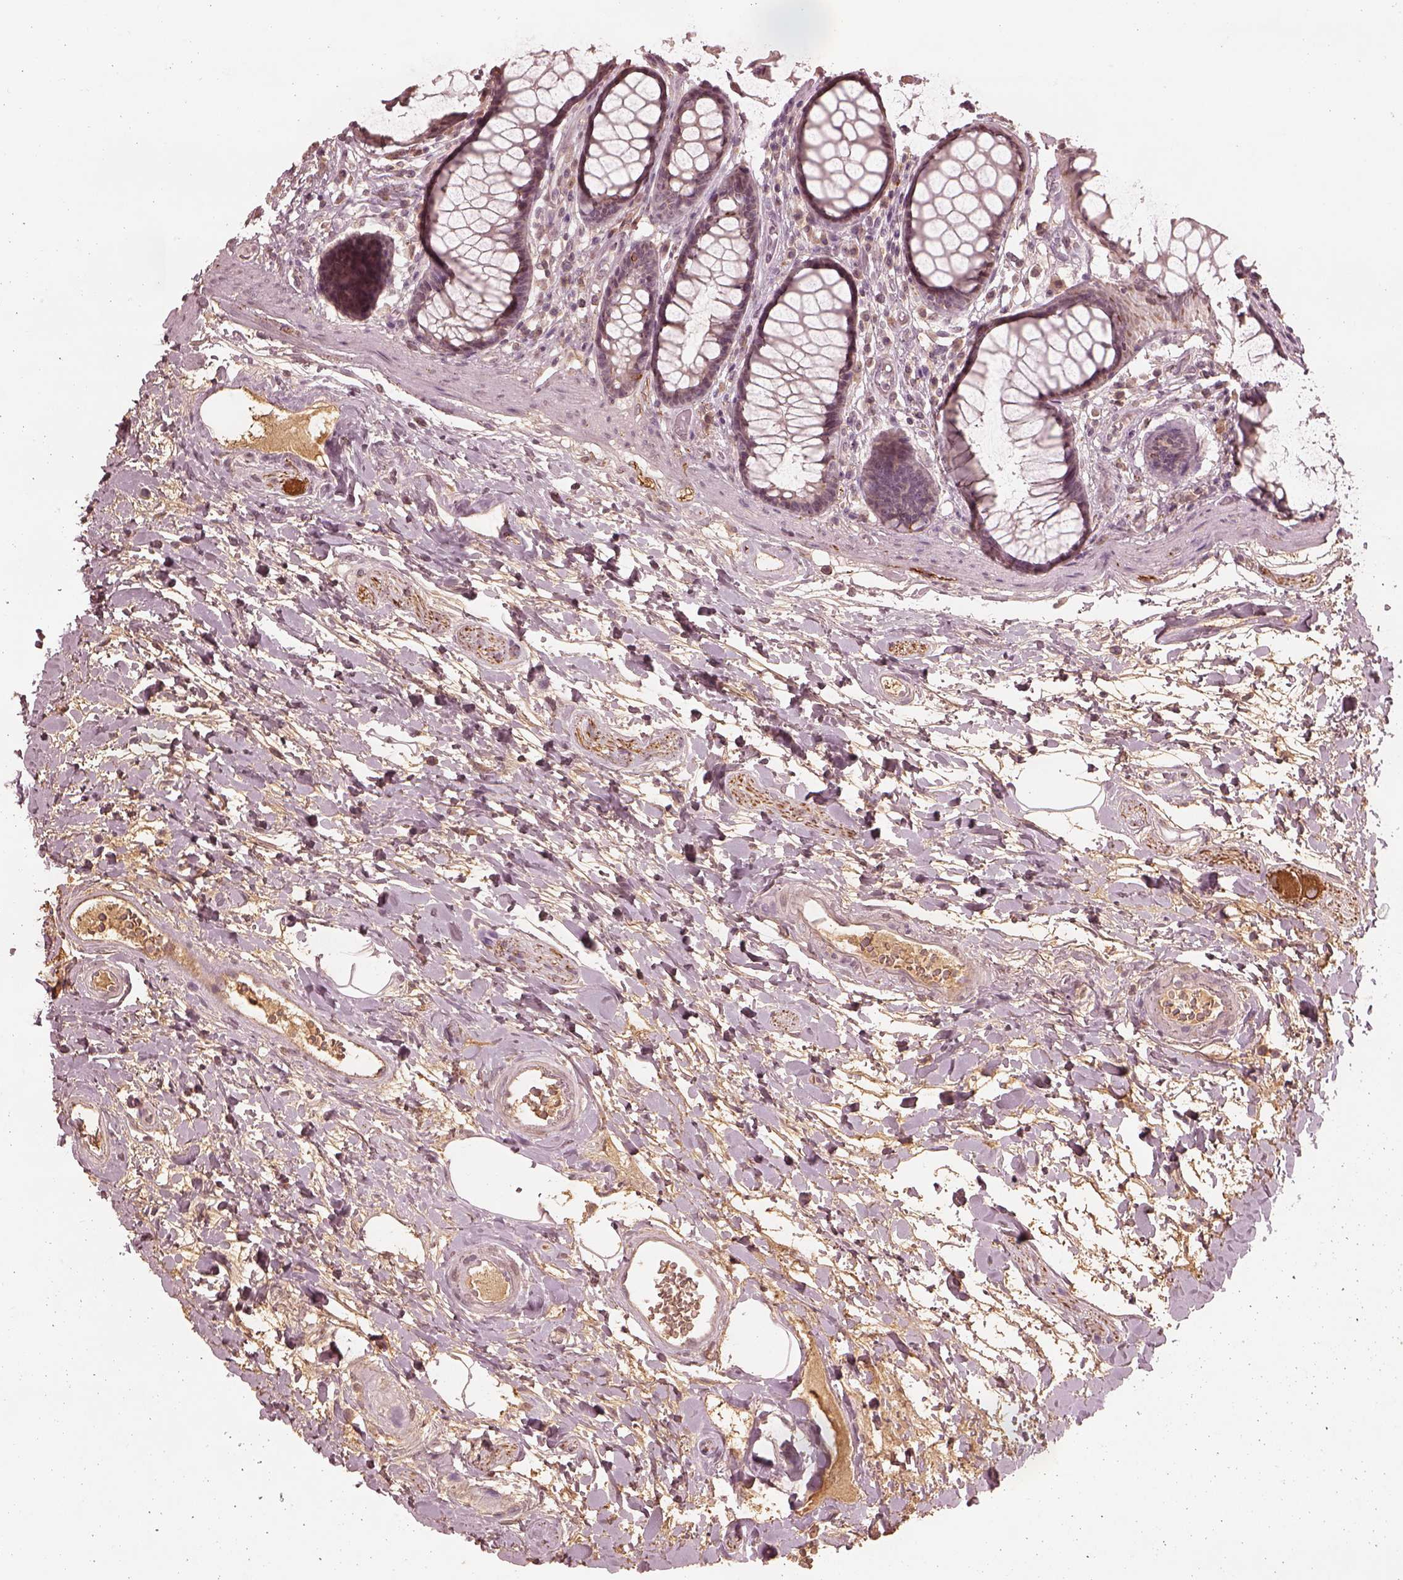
{"staining": {"intensity": "negative", "quantity": "none", "location": "none"}, "tissue": "rectum", "cell_type": "Glandular cells", "image_type": "normal", "snomed": [{"axis": "morphology", "description": "Normal tissue, NOS"}, {"axis": "topography", "description": "Rectum"}], "caption": "IHC photomicrograph of benign human rectum stained for a protein (brown), which exhibits no expression in glandular cells.", "gene": "CALR3", "patient": {"sex": "male", "age": 72}}